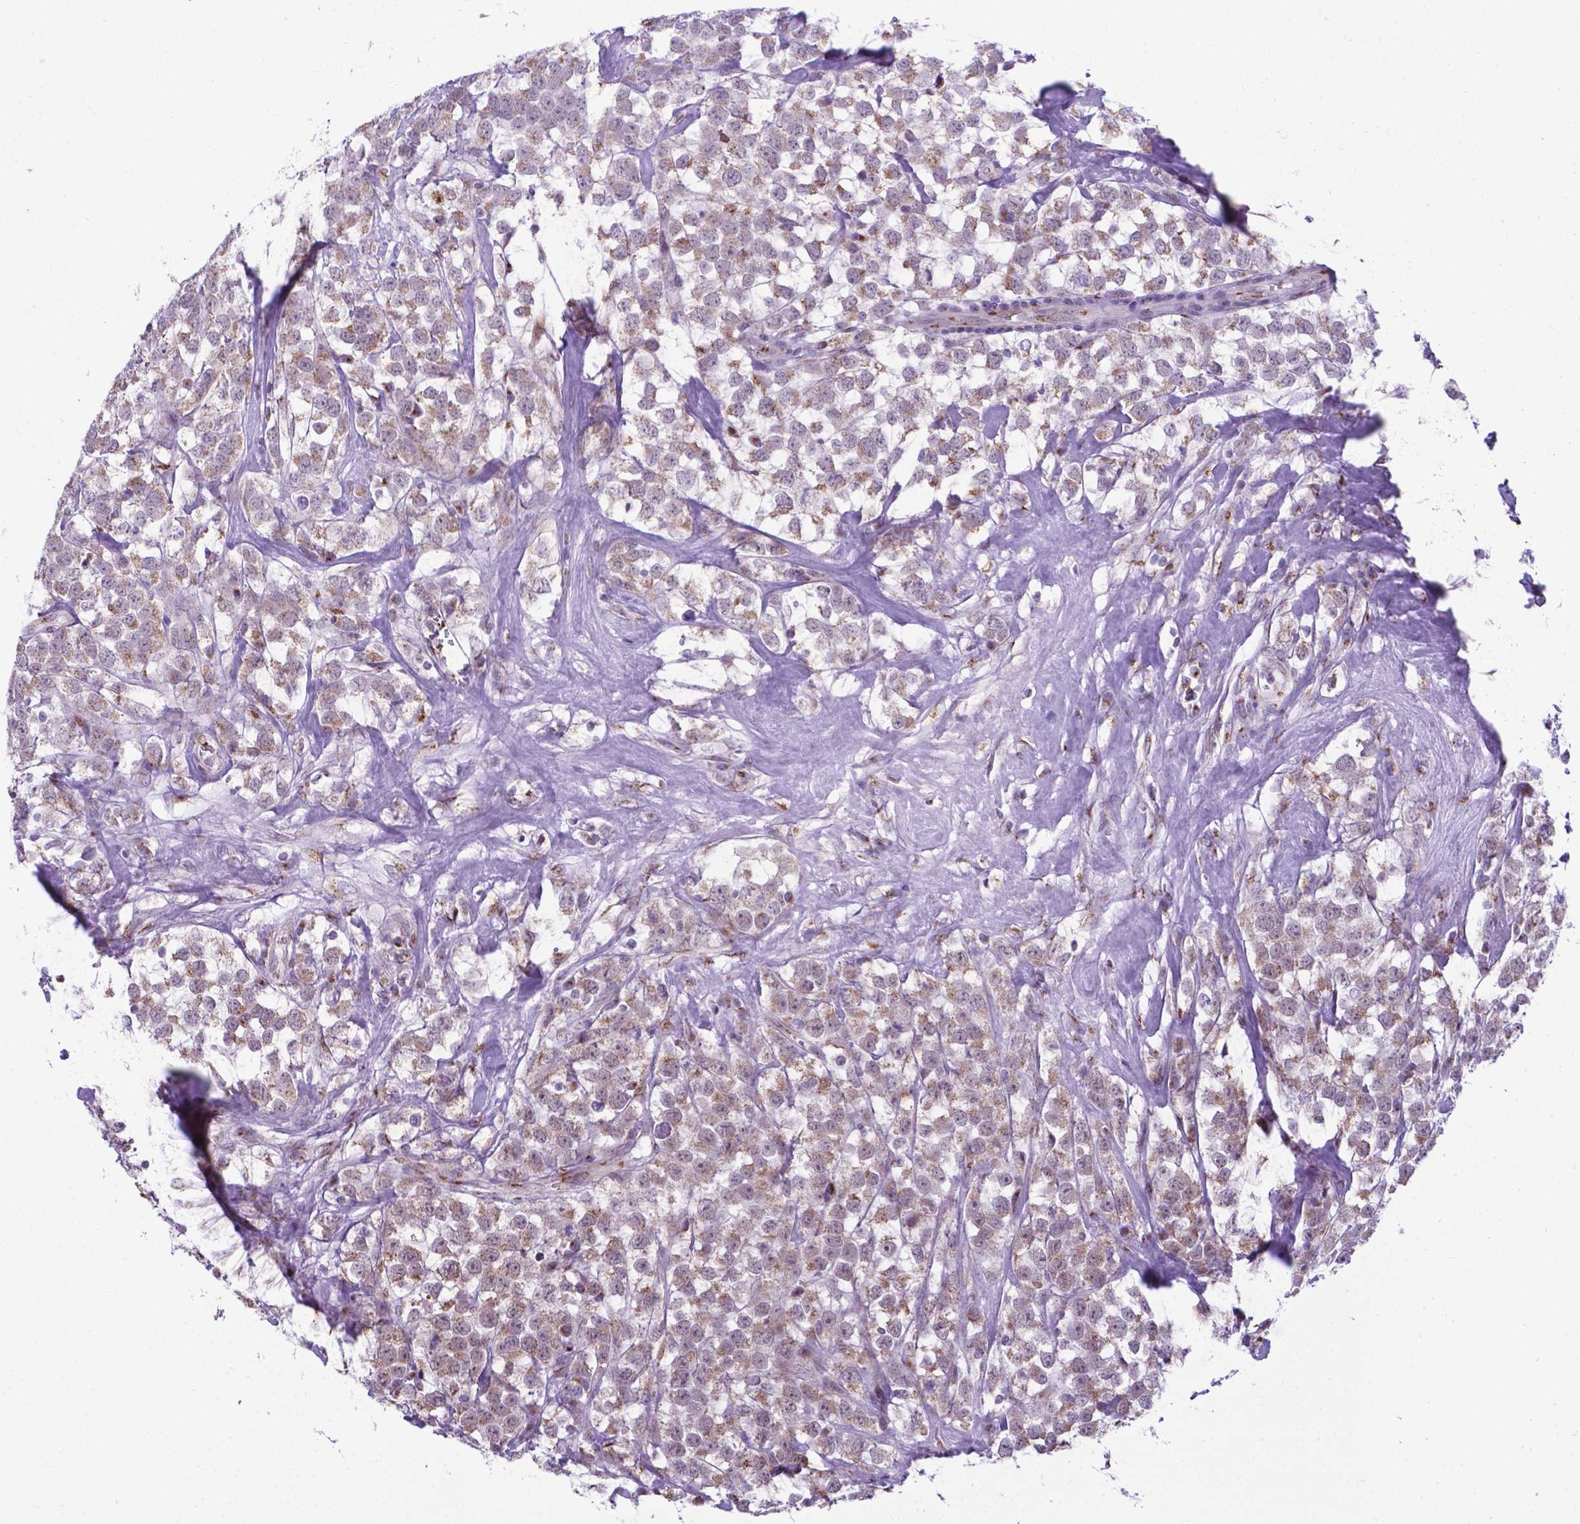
{"staining": {"intensity": "weak", "quantity": "25%-75%", "location": "cytoplasmic/membranous"}, "tissue": "testis cancer", "cell_type": "Tumor cells", "image_type": "cancer", "snomed": [{"axis": "morphology", "description": "Seminoma, NOS"}, {"axis": "topography", "description": "Testis"}], "caption": "A brown stain shows weak cytoplasmic/membranous positivity of a protein in seminoma (testis) tumor cells.", "gene": "MRPL10", "patient": {"sex": "male", "age": 59}}